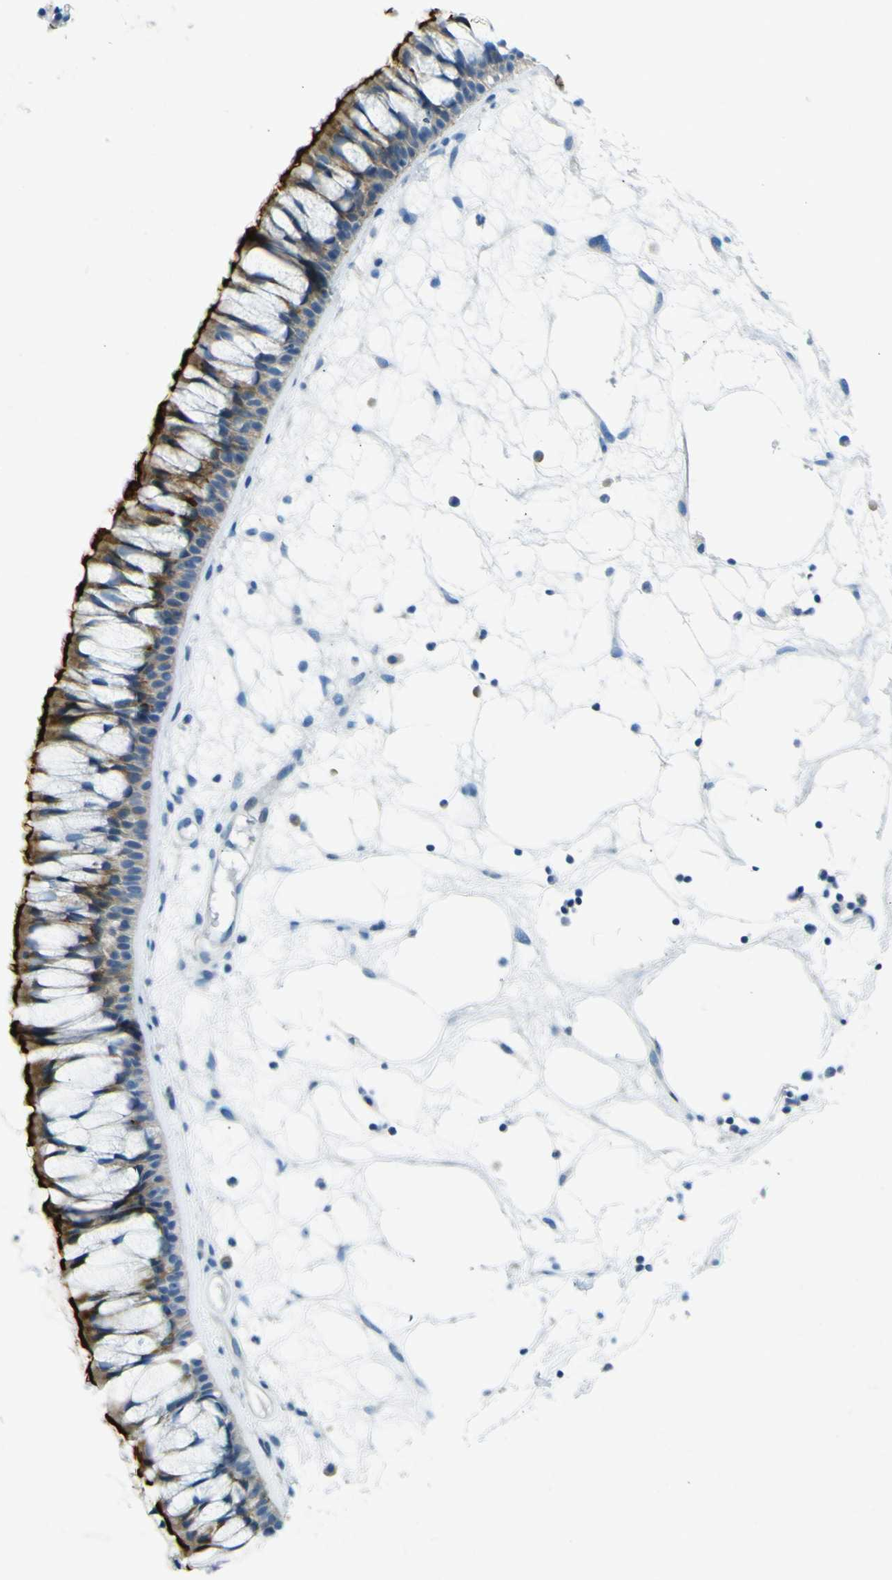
{"staining": {"intensity": "strong", "quantity": ">75%", "location": "cytoplasmic/membranous"}, "tissue": "nasopharynx", "cell_type": "Respiratory epithelial cells", "image_type": "normal", "snomed": [{"axis": "morphology", "description": "Normal tissue, NOS"}, {"axis": "morphology", "description": "Inflammation, NOS"}, {"axis": "topography", "description": "Nasopharynx"}], "caption": "Immunohistochemistry photomicrograph of benign human nasopharynx stained for a protein (brown), which exhibits high levels of strong cytoplasmic/membranous positivity in about >75% of respiratory epithelial cells.", "gene": "SORCS1", "patient": {"sex": "male", "age": 48}}